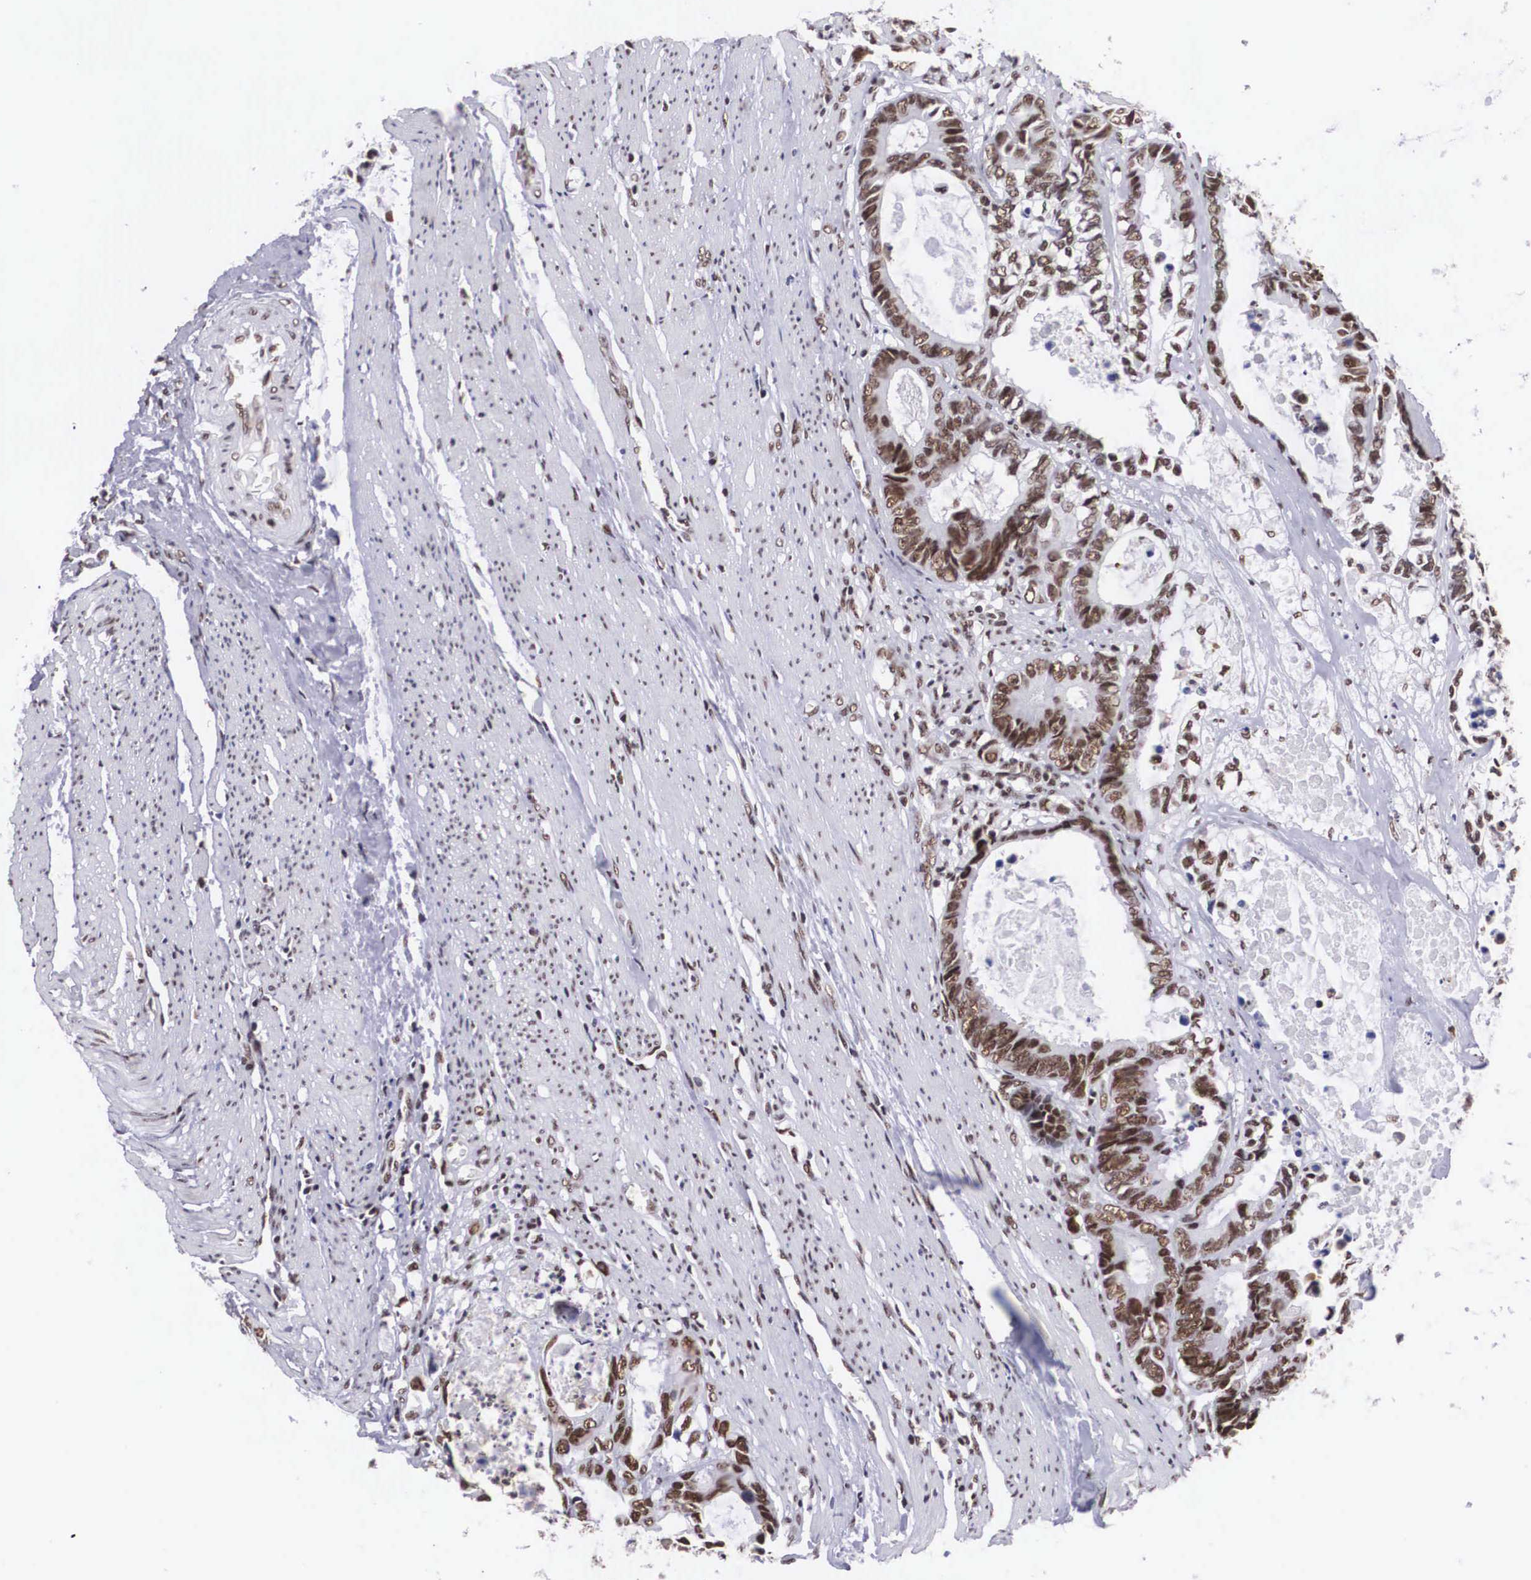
{"staining": {"intensity": "moderate", "quantity": ">75%", "location": "nuclear"}, "tissue": "colorectal cancer", "cell_type": "Tumor cells", "image_type": "cancer", "snomed": [{"axis": "morphology", "description": "Adenocarcinoma, NOS"}, {"axis": "topography", "description": "Rectum"}], "caption": "About >75% of tumor cells in colorectal cancer (adenocarcinoma) demonstrate moderate nuclear protein staining as visualized by brown immunohistochemical staining.", "gene": "SF3A1", "patient": {"sex": "female", "age": 98}}